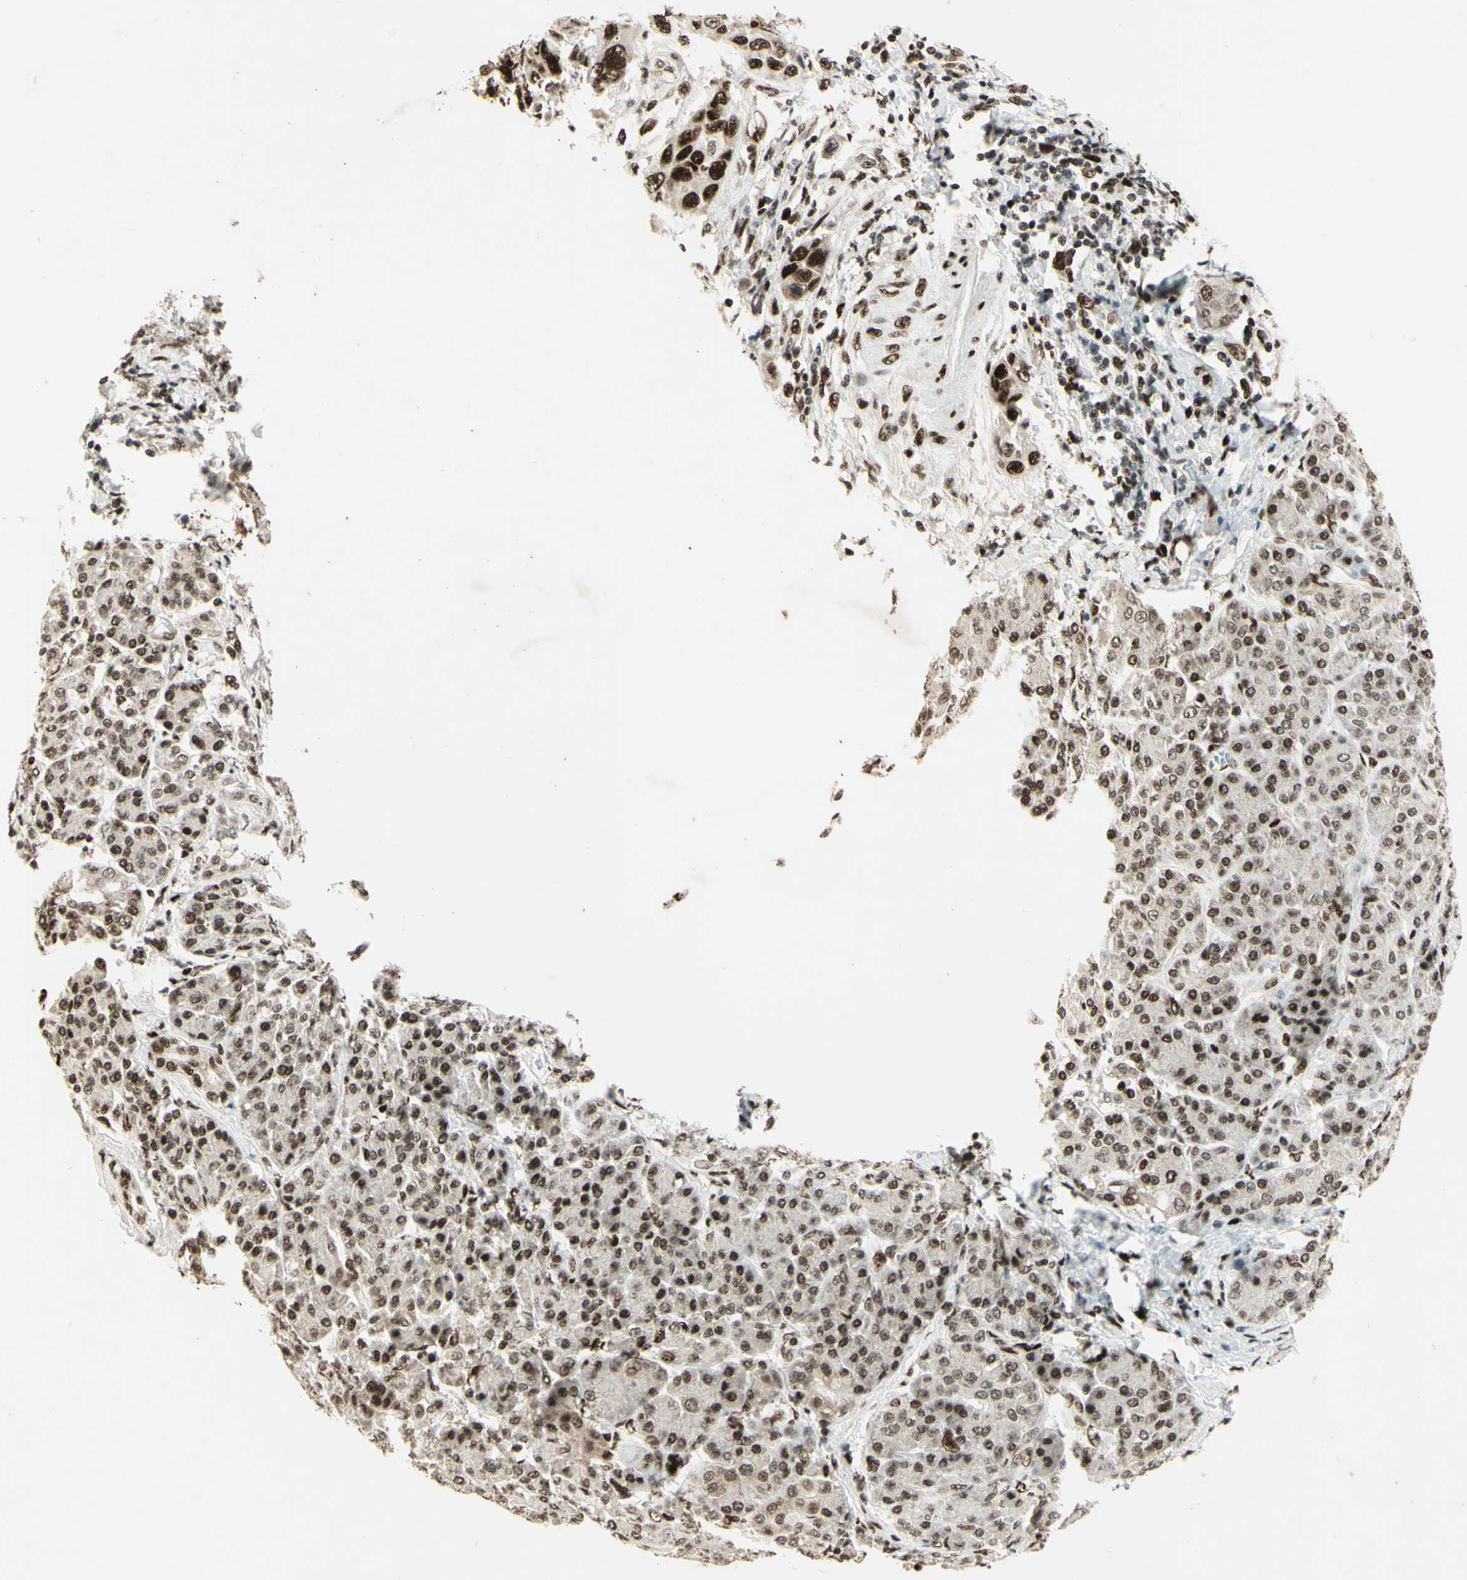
{"staining": {"intensity": "moderate", "quantity": ">75%", "location": "nuclear"}, "tissue": "pancreatic cancer", "cell_type": "Tumor cells", "image_type": "cancer", "snomed": [{"axis": "morphology", "description": "Adenocarcinoma, NOS"}, {"axis": "topography", "description": "Pancreas"}], "caption": "Moderate nuclear expression is appreciated in approximately >75% of tumor cells in pancreatic cancer.", "gene": "NR3C1", "patient": {"sex": "female", "age": 70}}